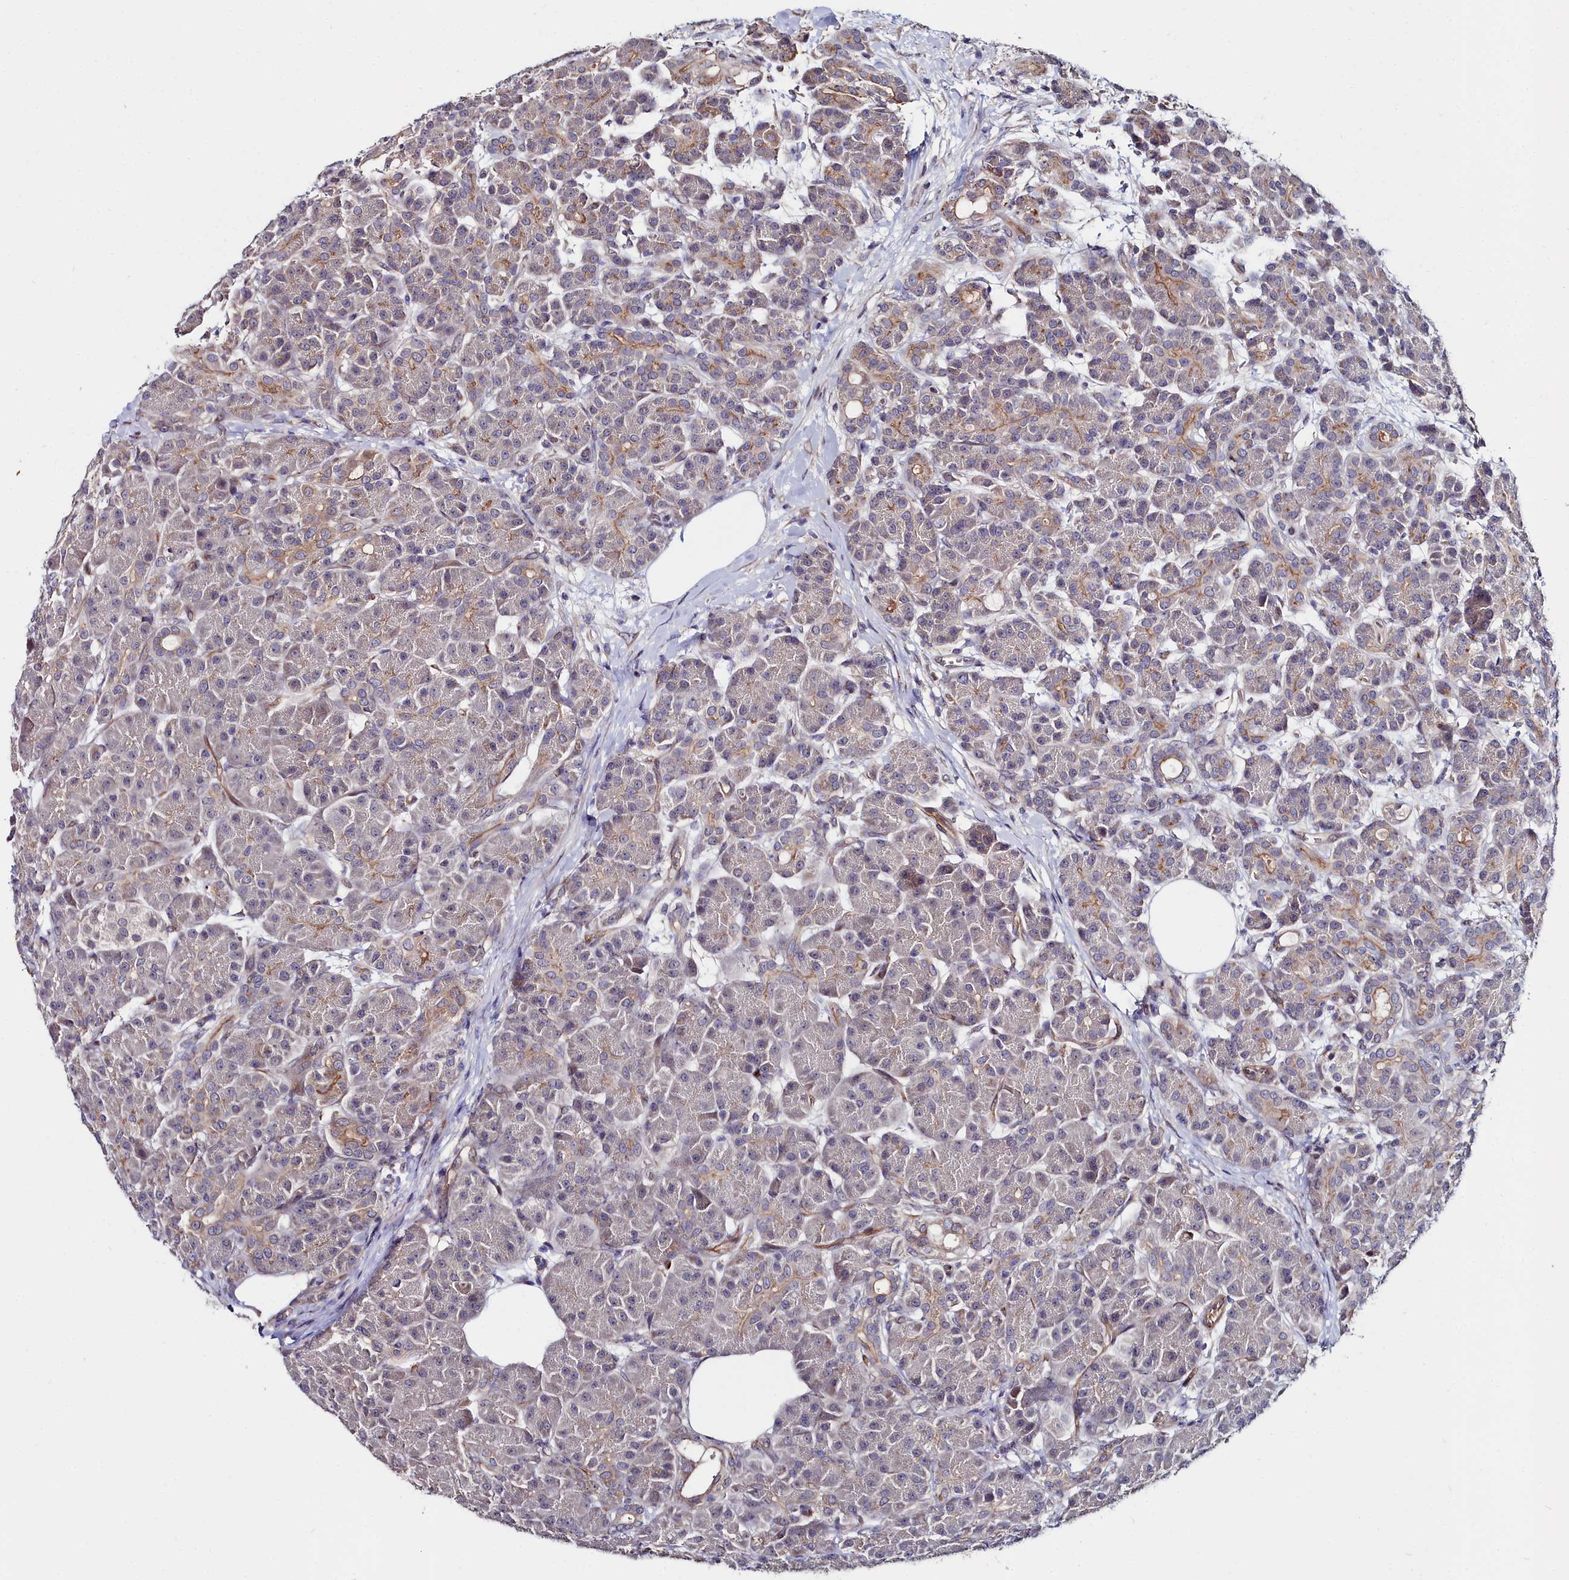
{"staining": {"intensity": "moderate", "quantity": "<25%", "location": "cytoplasmic/membranous"}, "tissue": "pancreas", "cell_type": "Exocrine glandular cells", "image_type": "normal", "snomed": [{"axis": "morphology", "description": "Normal tissue, NOS"}, {"axis": "topography", "description": "Pancreas"}], "caption": "Immunohistochemical staining of benign pancreas shows low levels of moderate cytoplasmic/membranous staining in about <25% of exocrine glandular cells.", "gene": "C4orf19", "patient": {"sex": "male", "age": 63}}